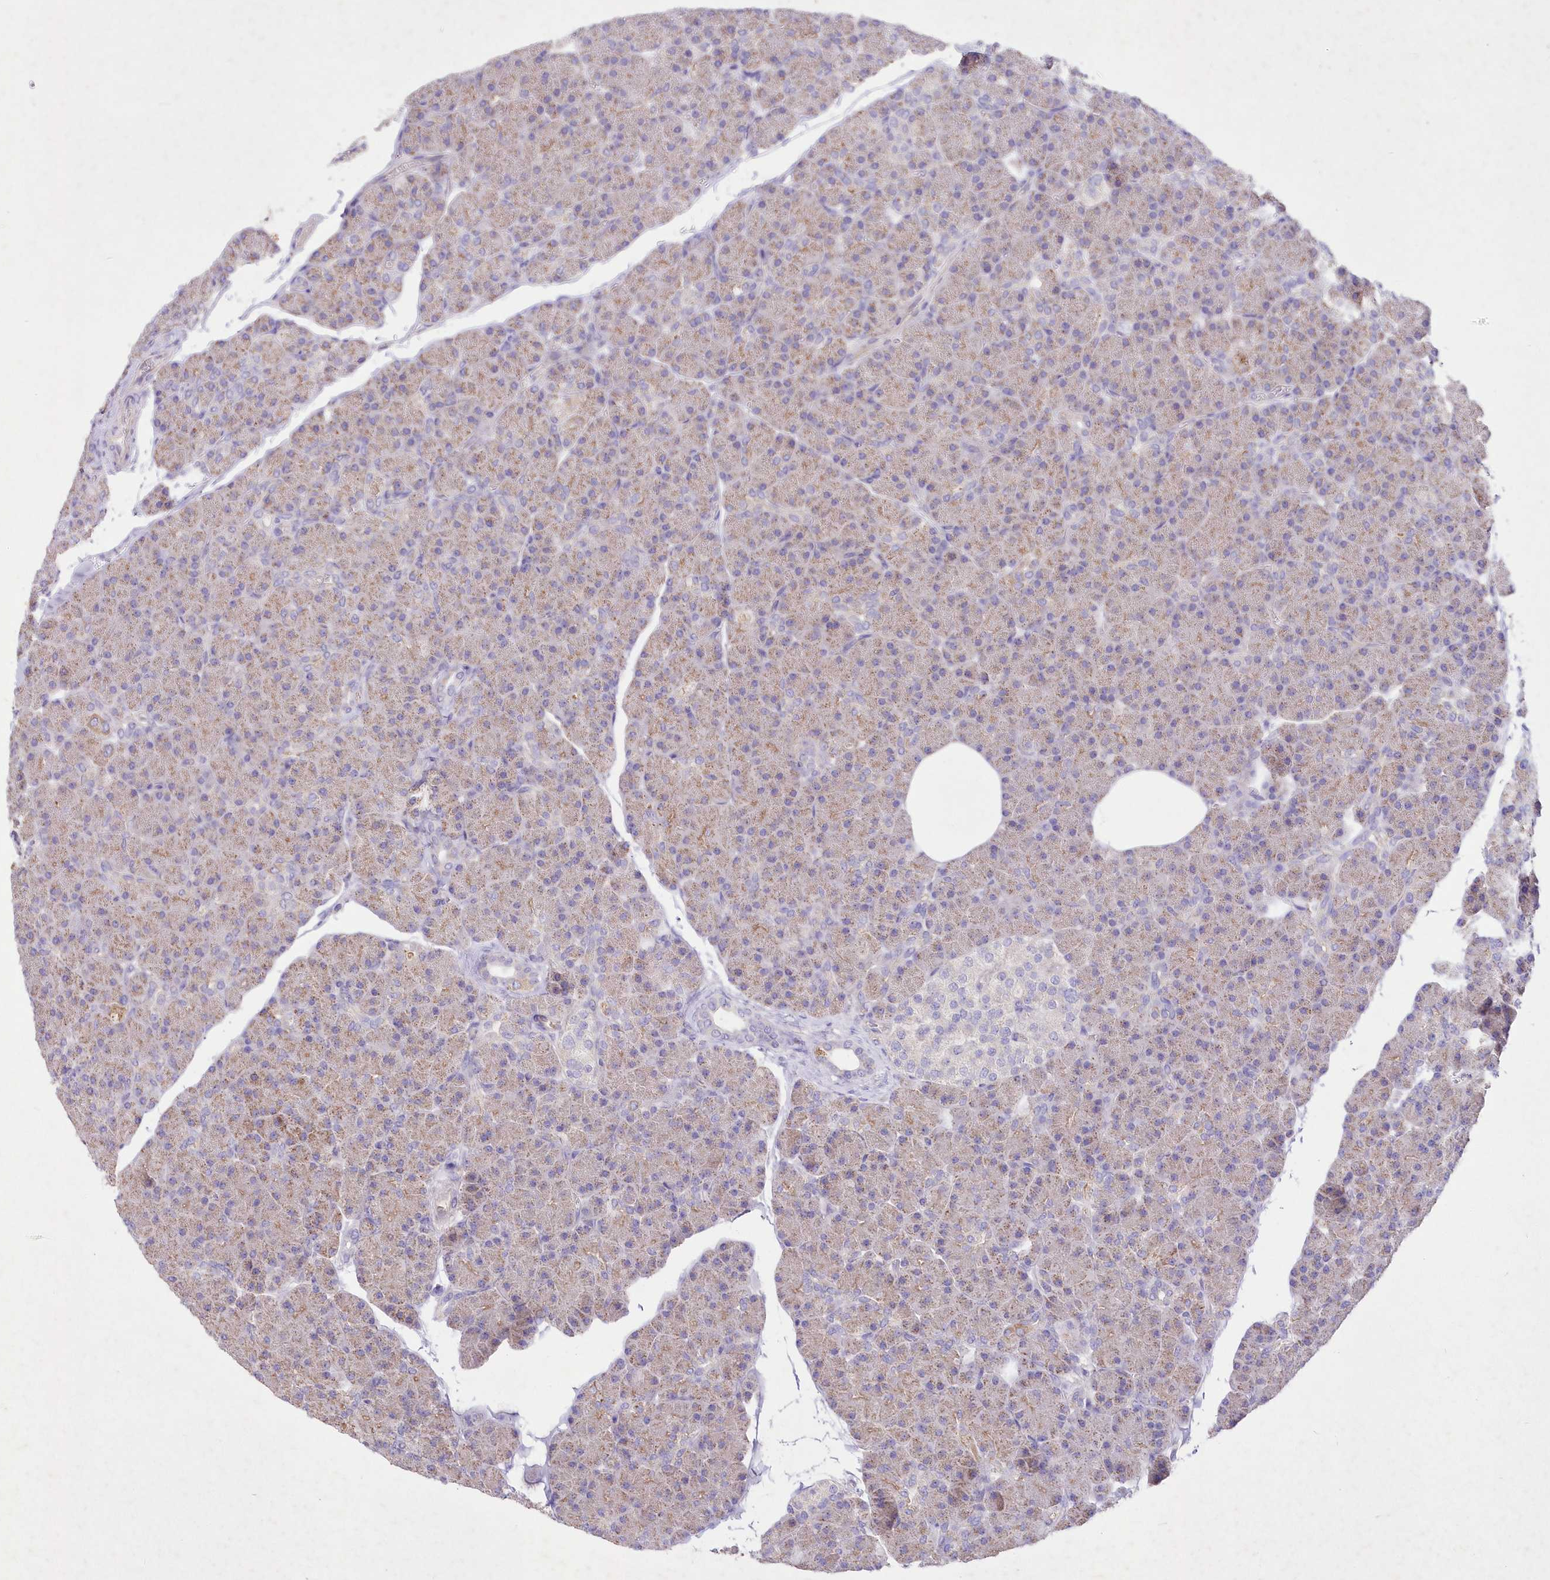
{"staining": {"intensity": "weak", "quantity": ">75%", "location": "cytoplasmic/membranous"}, "tissue": "pancreas", "cell_type": "Exocrine glandular cells", "image_type": "normal", "snomed": [{"axis": "morphology", "description": "Normal tissue, NOS"}, {"axis": "topography", "description": "Pancreas"}], "caption": "Human pancreas stained for a protein (brown) demonstrates weak cytoplasmic/membranous positive expression in about >75% of exocrine glandular cells.", "gene": "ITSN2", "patient": {"sex": "female", "age": 43}}